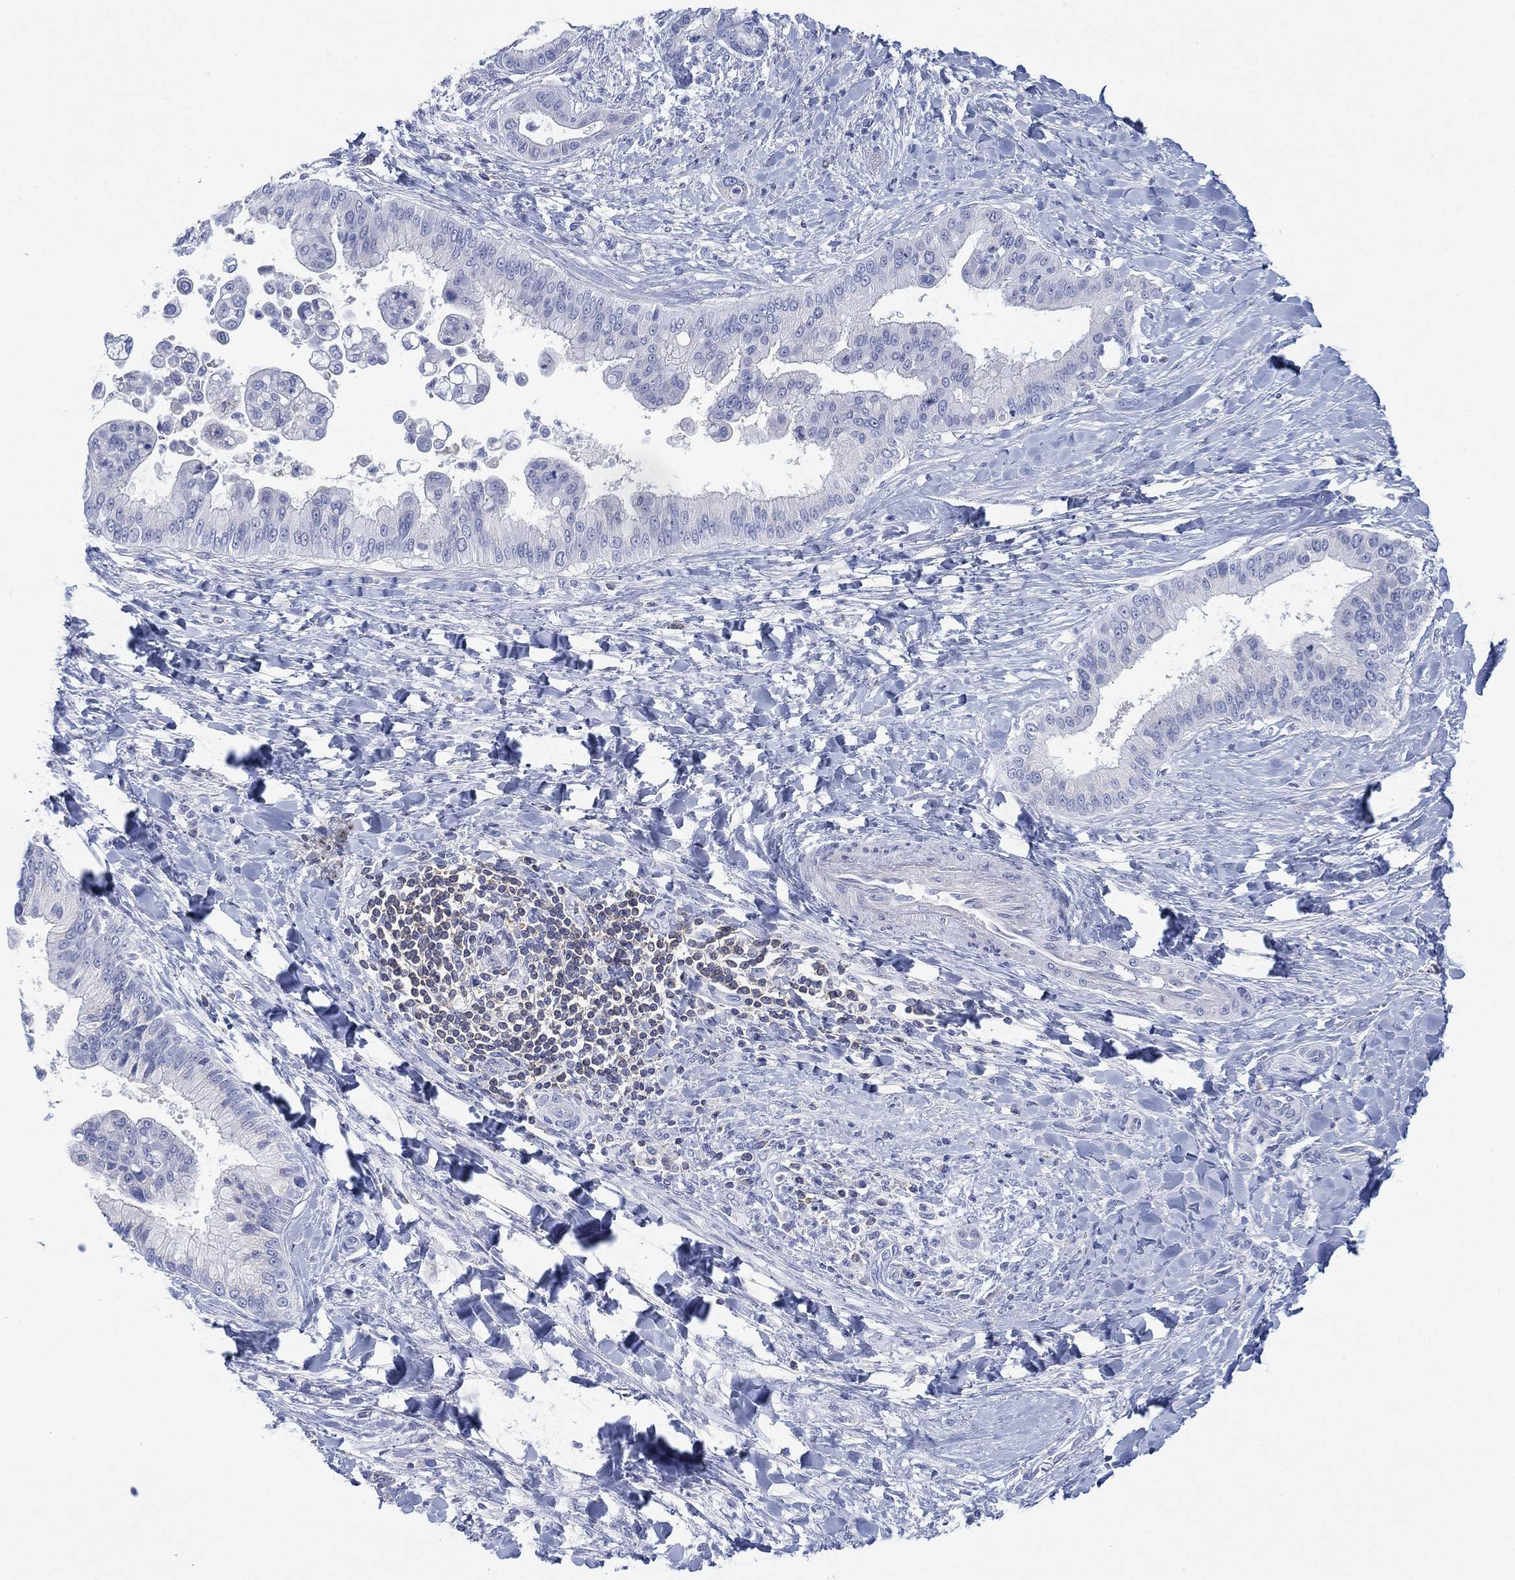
{"staining": {"intensity": "negative", "quantity": "none", "location": "none"}, "tissue": "liver cancer", "cell_type": "Tumor cells", "image_type": "cancer", "snomed": [{"axis": "morphology", "description": "Cholangiocarcinoma"}, {"axis": "topography", "description": "Liver"}], "caption": "Human liver cancer stained for a protein using immunohistochemistry (IHC) shows no staining in tumor cells.", "gene": "SEPTIN1", "patient": {"sex": "female", "age": 54}}